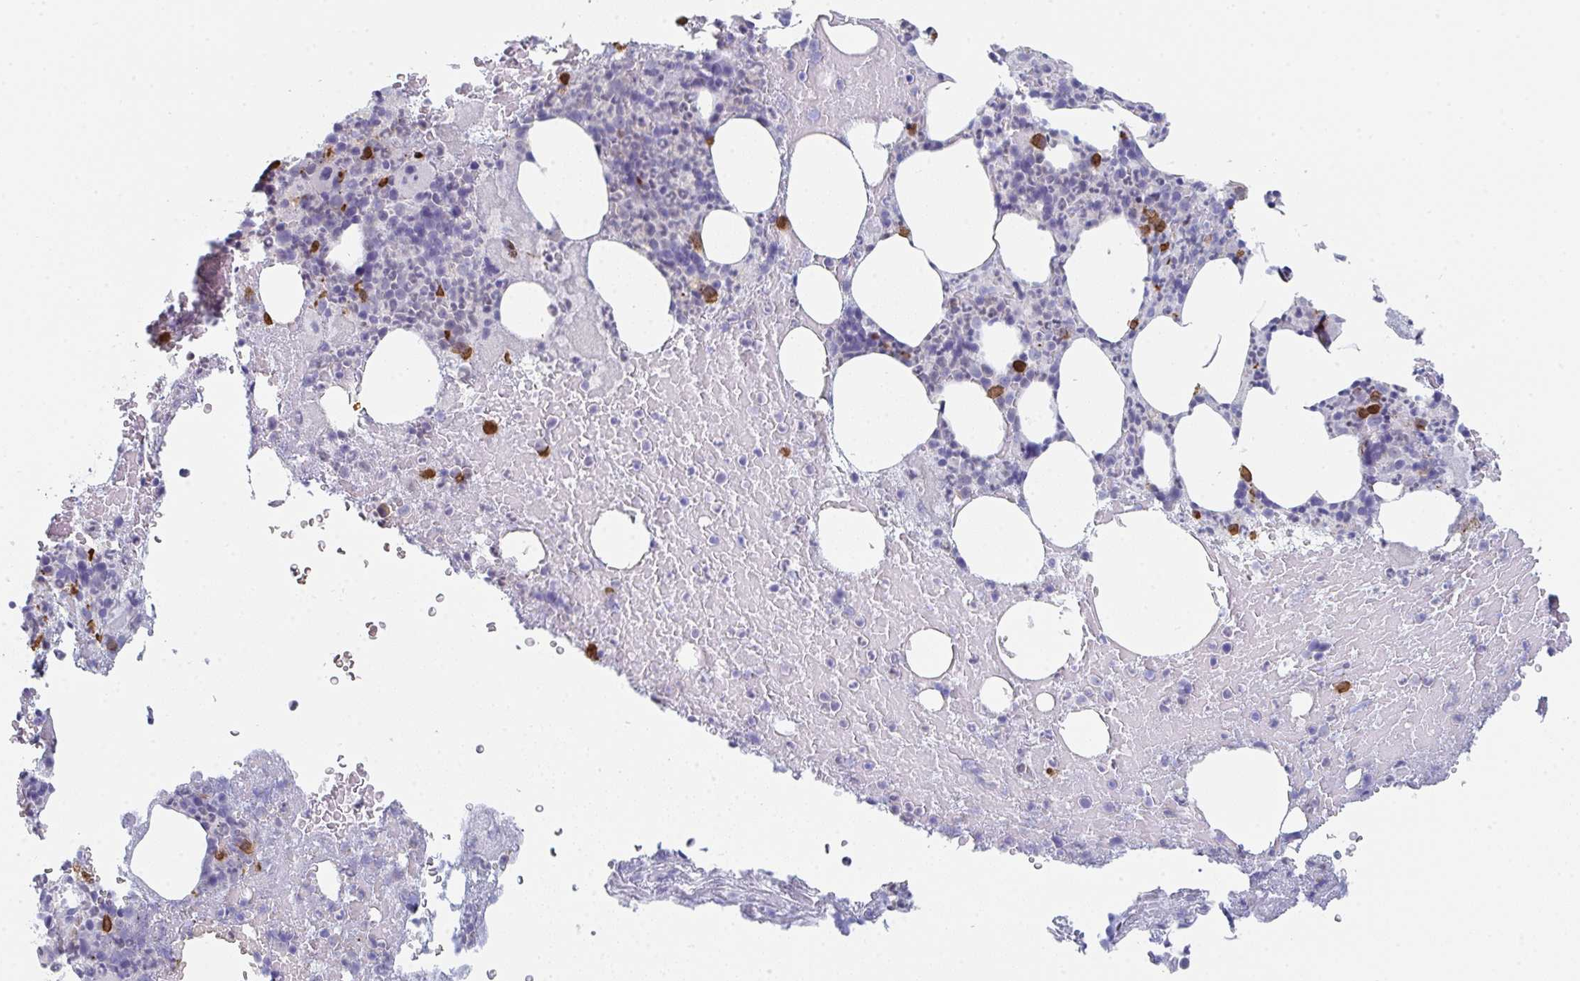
{"staining": {"intensity": "strong", "quantity": "<25%", "location": "cytoplasmic/membranous"}, "tissue": "bone marrow", "cell_type": "Hematopoietic cells", "image_type": "normal", "snomed": [{"axis": "morphology", "description": "Normal tissue, NOS"}, {"axis": "topography", "description": "Bone marrow"}], "caption": "This is a histology image of immunohistochemistry (IHC) staining of benign bone marrow, which shows strong positivity in the cytoplasmic/membranous of hematopoietic cells.", "gene": "RUBCN", "patient": {"sex": "female", "age": 59}}